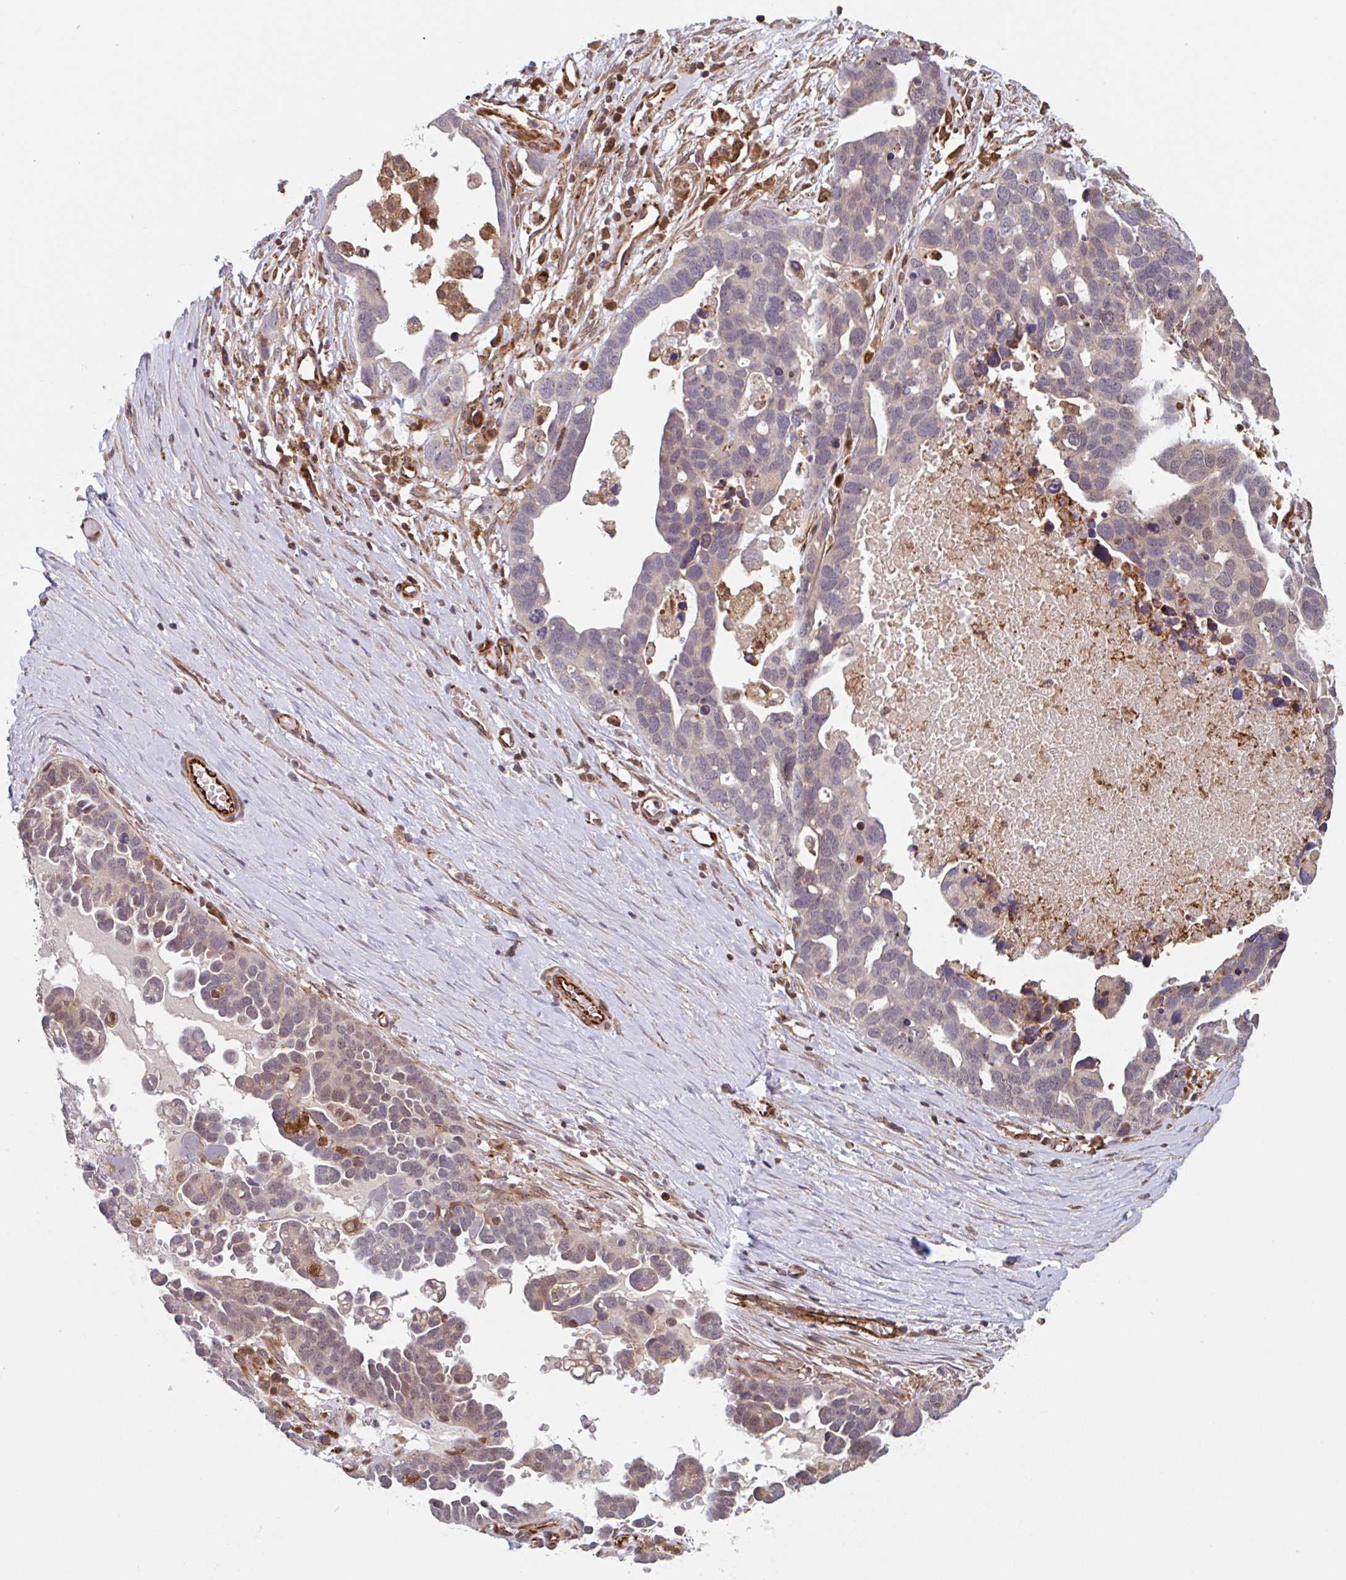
{"staining": {"intensity": "weak", "quantity": "<25%", "location": "nuclear"}, "tissue": "ovarian cancer", "cell_type": "Tumor cells", "image_type": "cancer", "snomed": [{"axis": "morphology", "description": "Cystadenocarcinoma, serous, NOS"}, {"axis": "topography", "description": "Ovary"}], "caption": "Immunohistochemistry histopathology image of human ovarian serous cystadenocarcinoma stained for a protein (brown), which displays no staining in tumor cells.", "gene": "NUB1", "patient": {"sex": "female", "age": 54}}